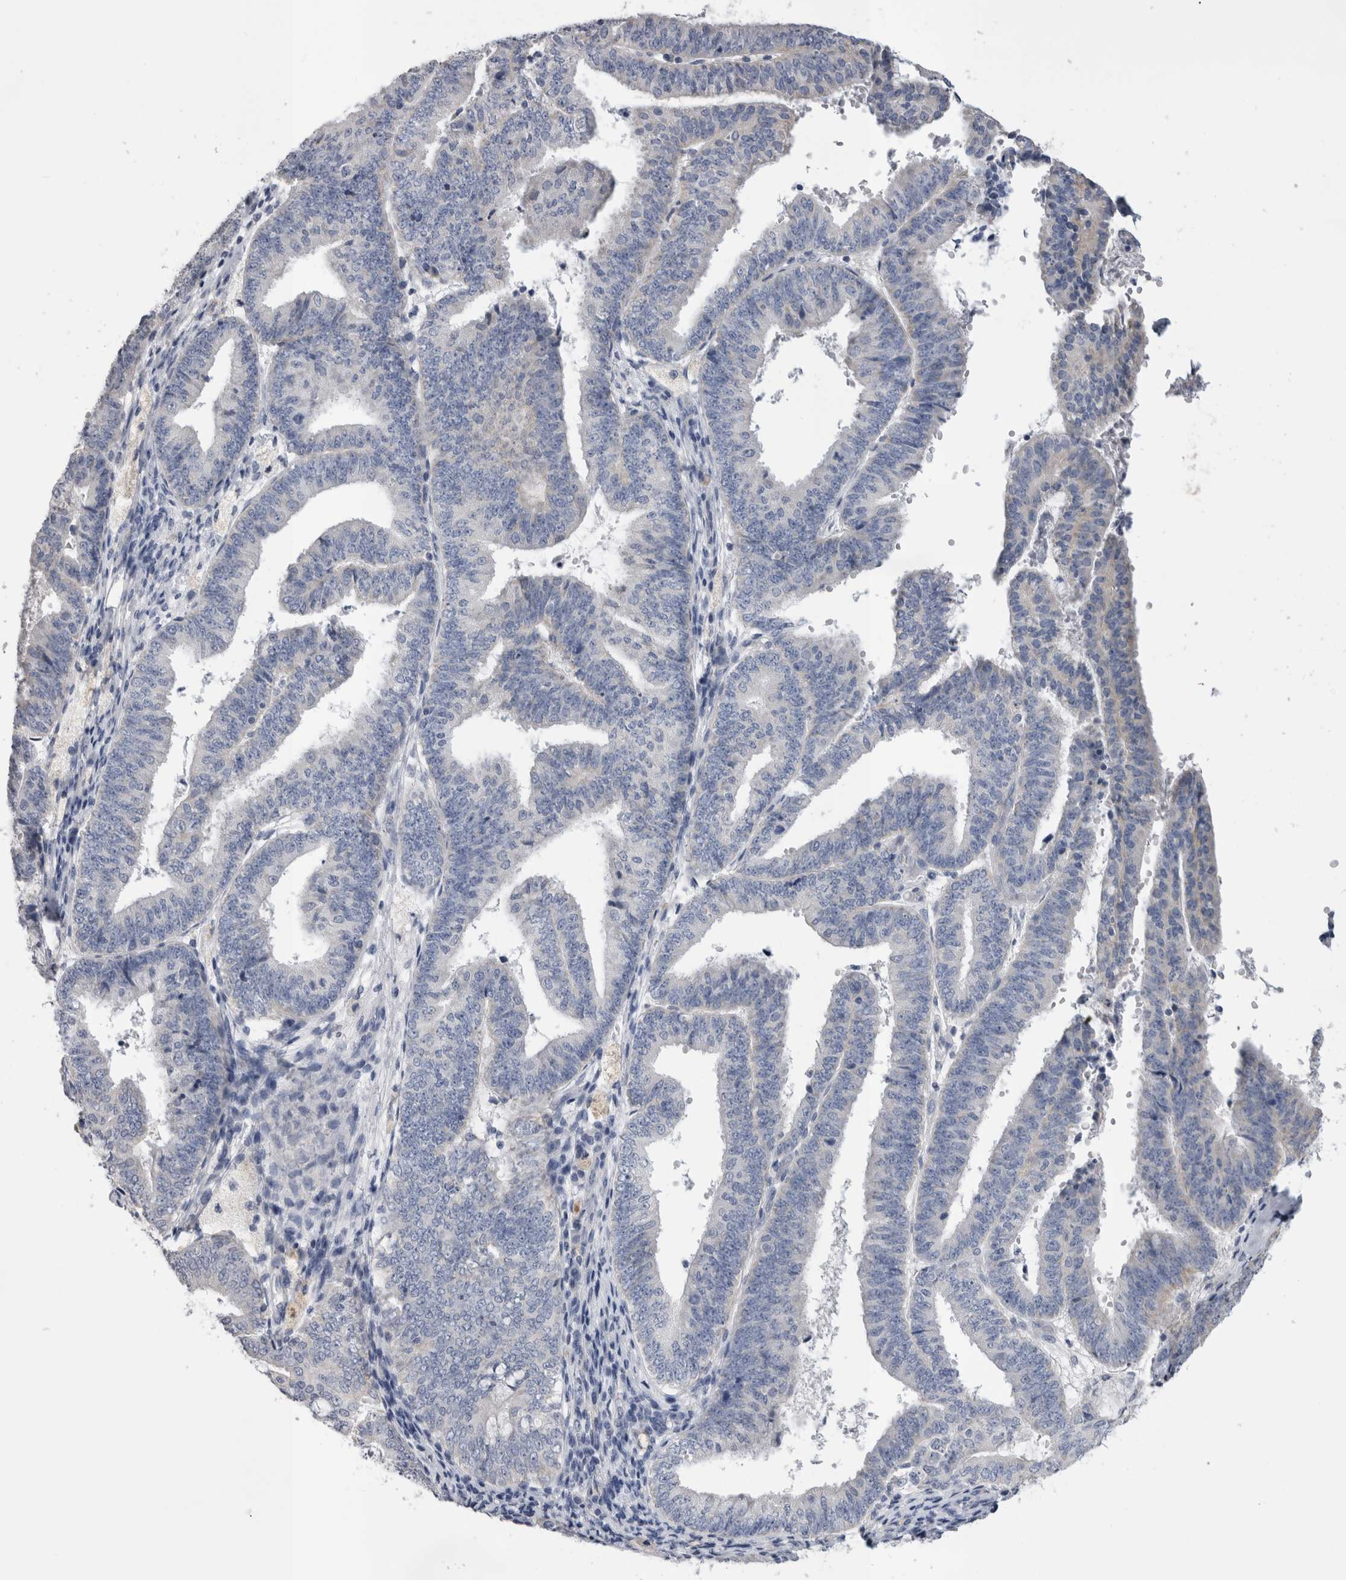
{"staining": {"intensity": "negative", "quantity": "none", "location": "none"}, "tissue": "endometrial cancer", "cell_type": "Tumor cells", "image_type": "cancer", "snomed": [{"axis": "morphology", "description": "Adenocarcinoma, NOS"}, {"axis": "topography", "description": "Endometrium"}], "caption": "Tumor cells are negative for brown protein staining in adenocarcinoma (endometrial). (DAB IHC with hematoxylin counter stain).", "gene": "DHRS4", "patient": {"sex": "female", "age": 63}}